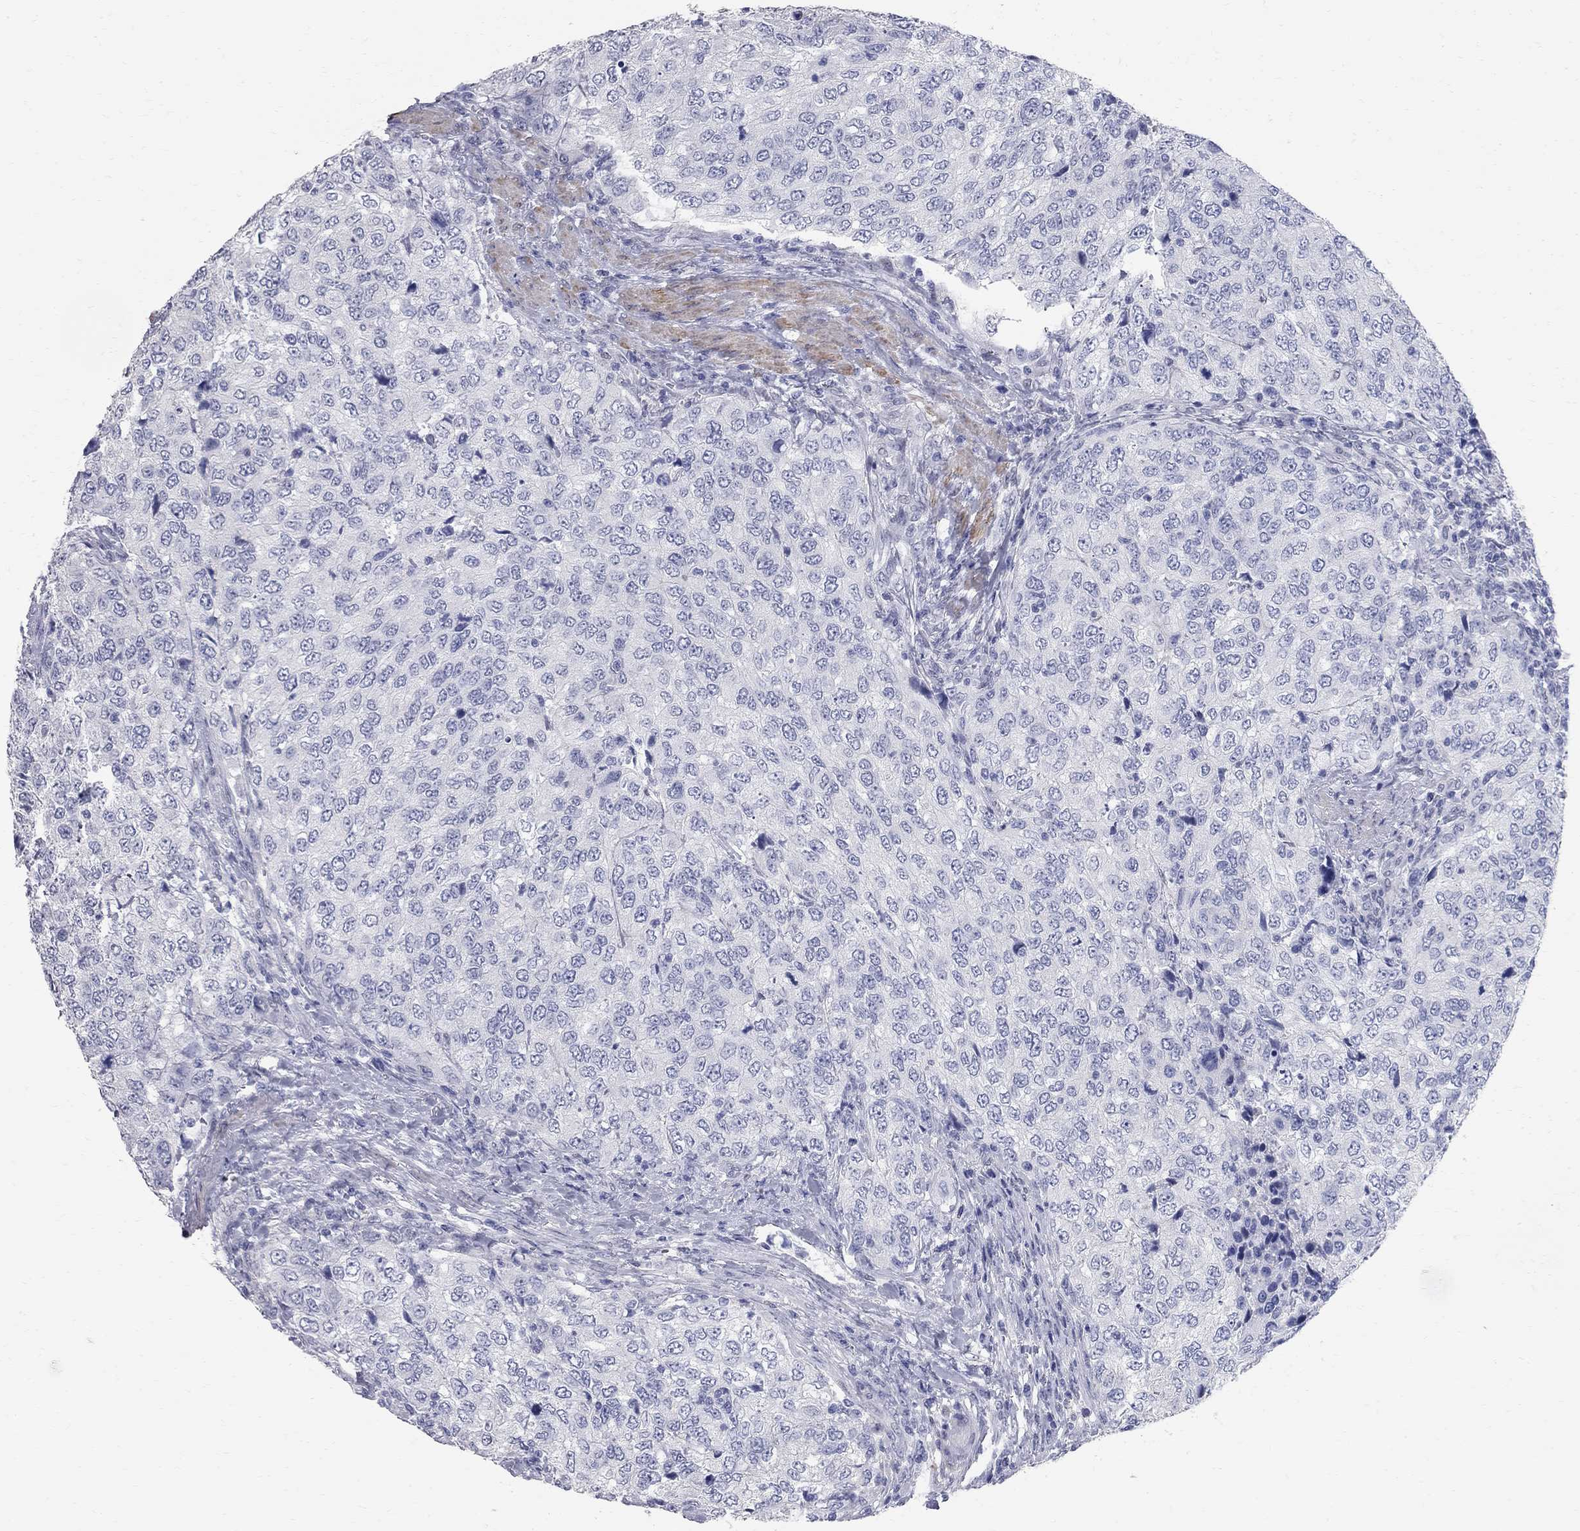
{"staining": {"intensity": "negative", "quantity": "none", "location": "none"}, "tissue": "urothelial cancer", "cell_type": "Tumor cells", "image_type": "cancer", "snomed": [{"axis": "morphology", "description": "Urothelial carcinoma, High grade"}, {"axis": "topography", "description": "Urinary bladder"}], "caption": "Protein analysis of urothelial cancer demonstrates no significant positivity in tumor cells.", "gene": "BPIFB1", "patient": {"sex": "female", "age": 78}}